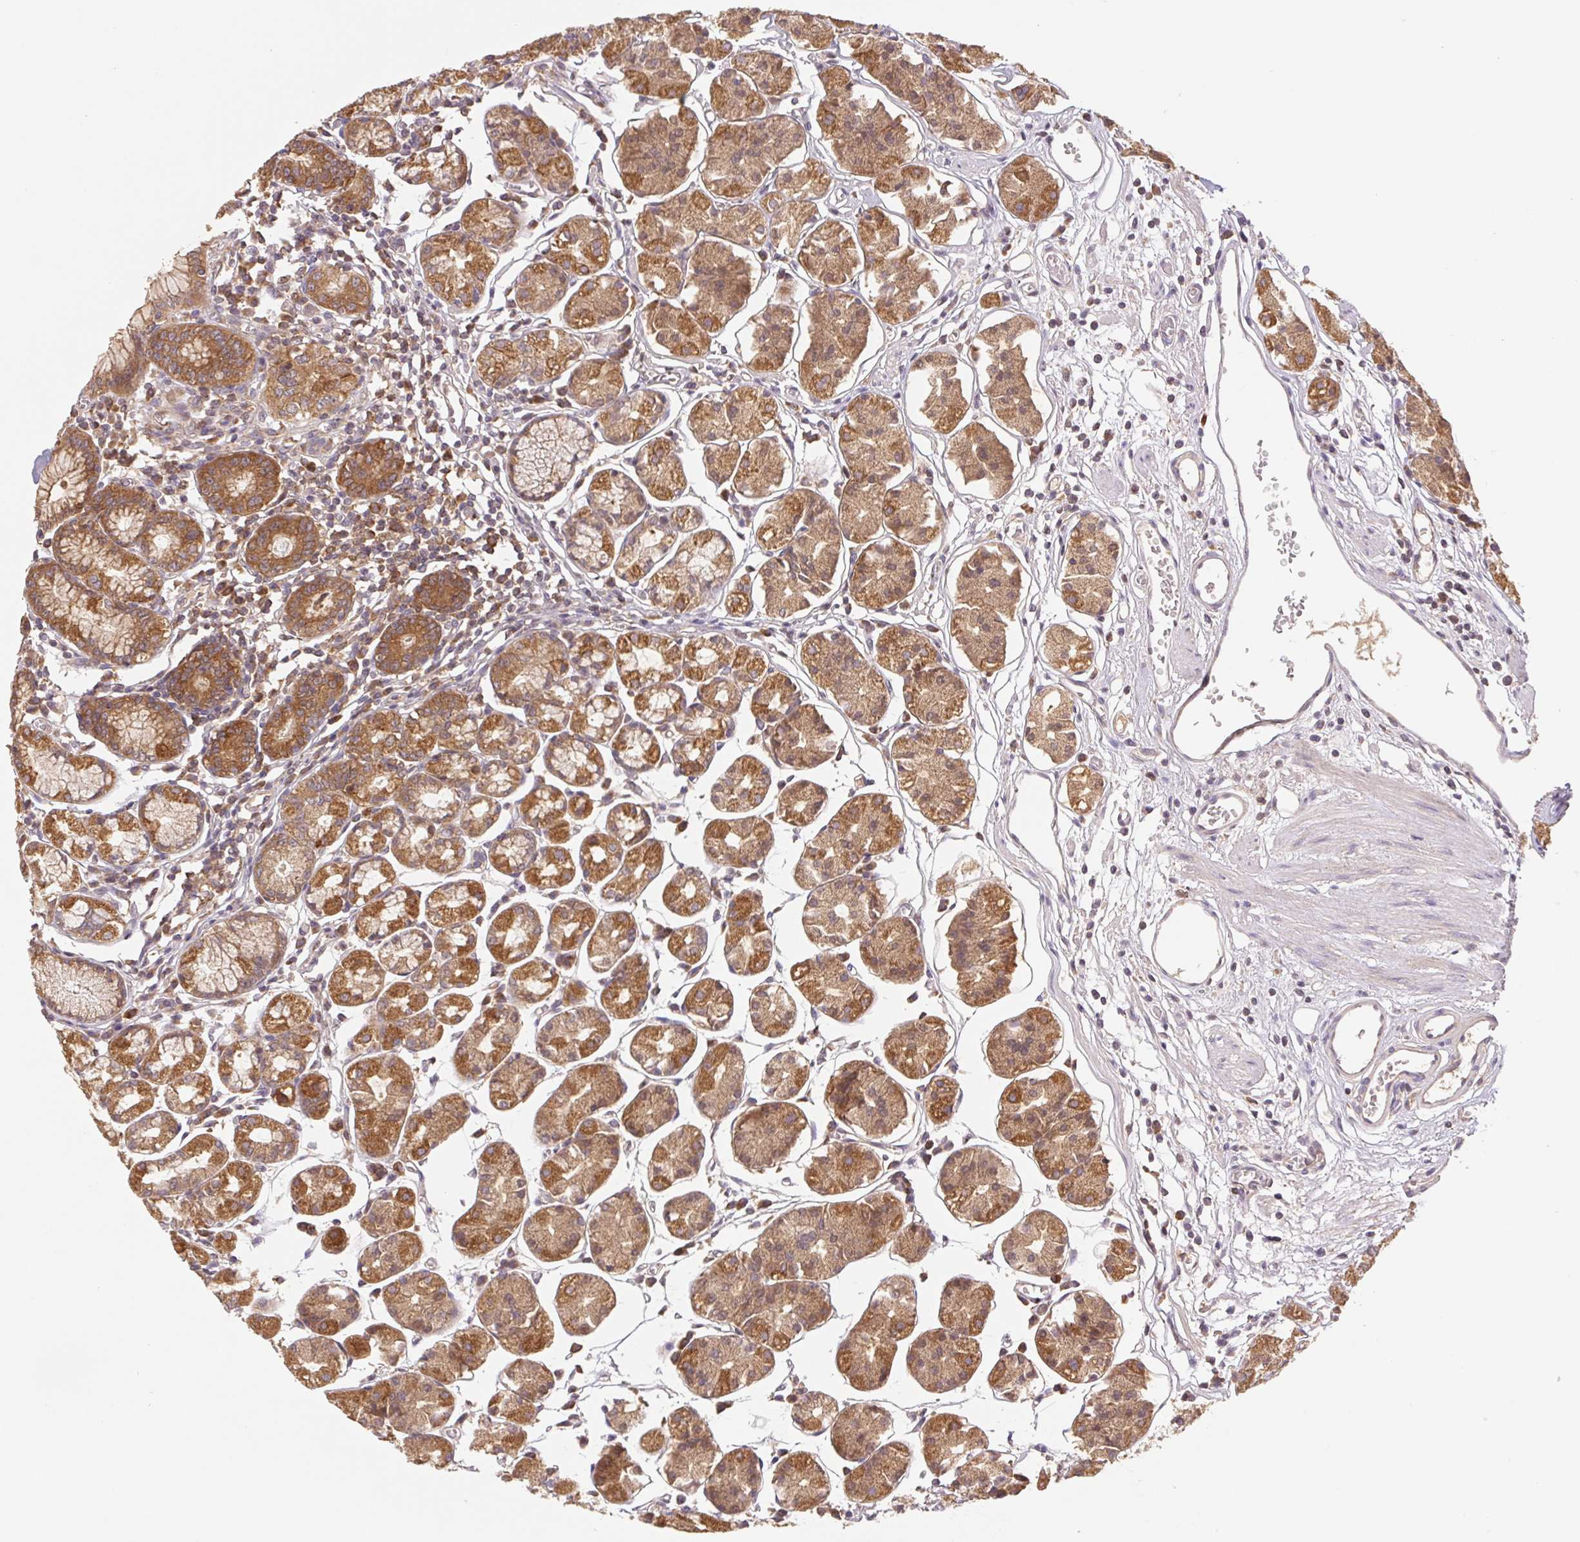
{"staining": {"intensity": "moderate", "quantity": ">75%", "location": "cytoplasmic/membranous"}, "tissue": "stomach", "cell_type": "Glandular cells", "image_type": "normal", "snomed": [{"axis": "morphology", "description": "Normal tissue, NOS"}, {"axis": "topography", "description": "Stomach"}], "caption": "DAB immunohistochemical staining of benign stomach exhibits moderate cytoplasmic/membranous protein staining in approximately >75% of glandular cells.", "gene": "MTHFD1L", "patient": {"sex": "male", "age": 55}}